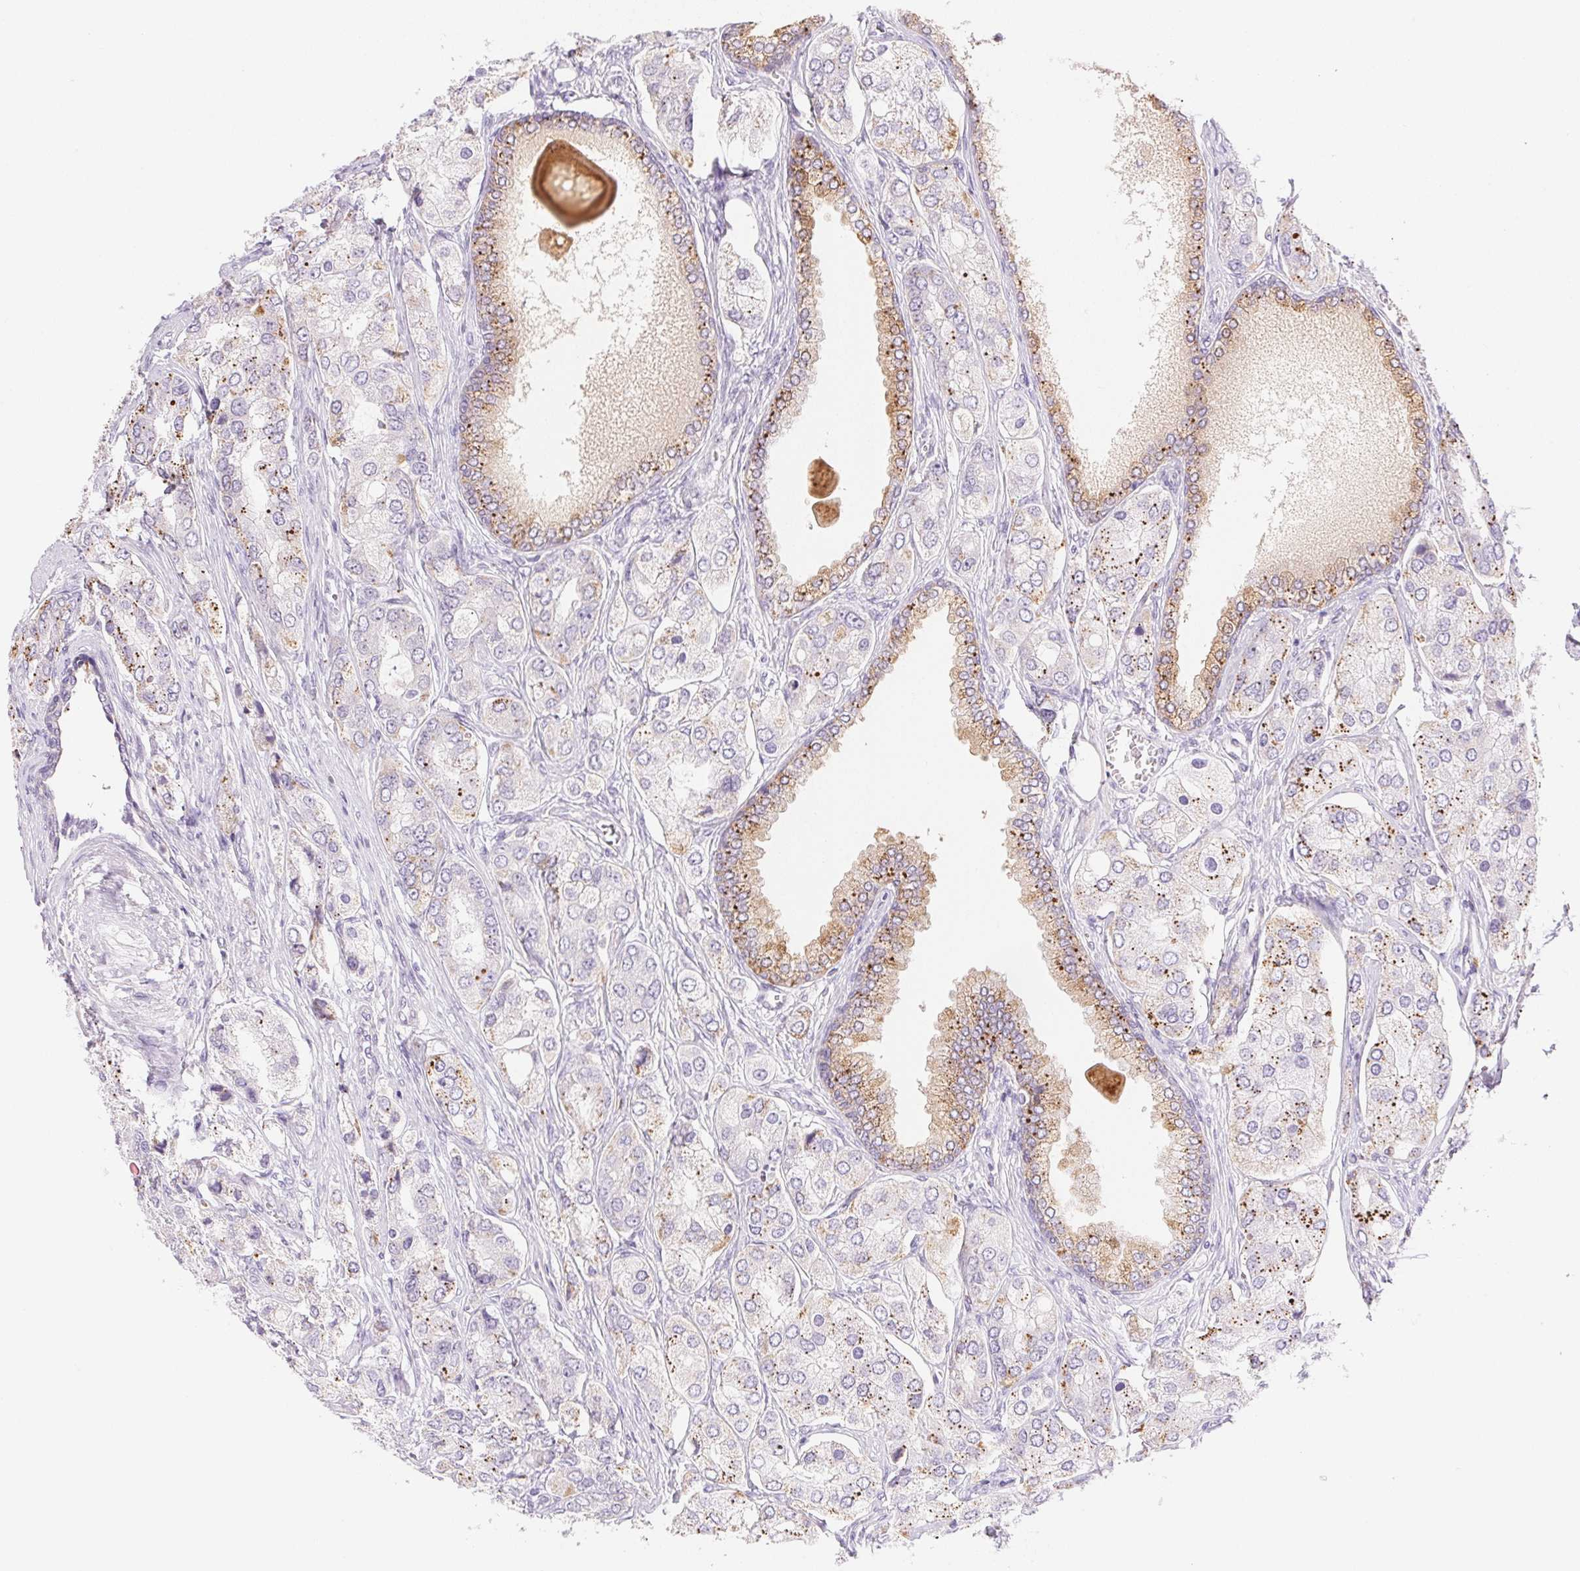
{"staining": {"intensity": "strong", "quantity": "<25%", "location": "cytoplasmic/membranous"}, "tissue": "prostate cancer", "cell_type": "Tumor cells", "image_type": "cancer", "snomed": [{"axis": "morphology", "description": "Adenocarcinoma, Low grade"}, {"axis": "topography", "description": "Prostate"}], "caption": "Immunohistochemistry (IHC) (DAB (3,3'-diaminobenzidine)) staining of human prostate cancer displays strong cytoplasmic/membranous protein expression in approximately <25% of tumor cells.", "gene": "TEKT1", "patient": {"sex": "male", "age": 69}}